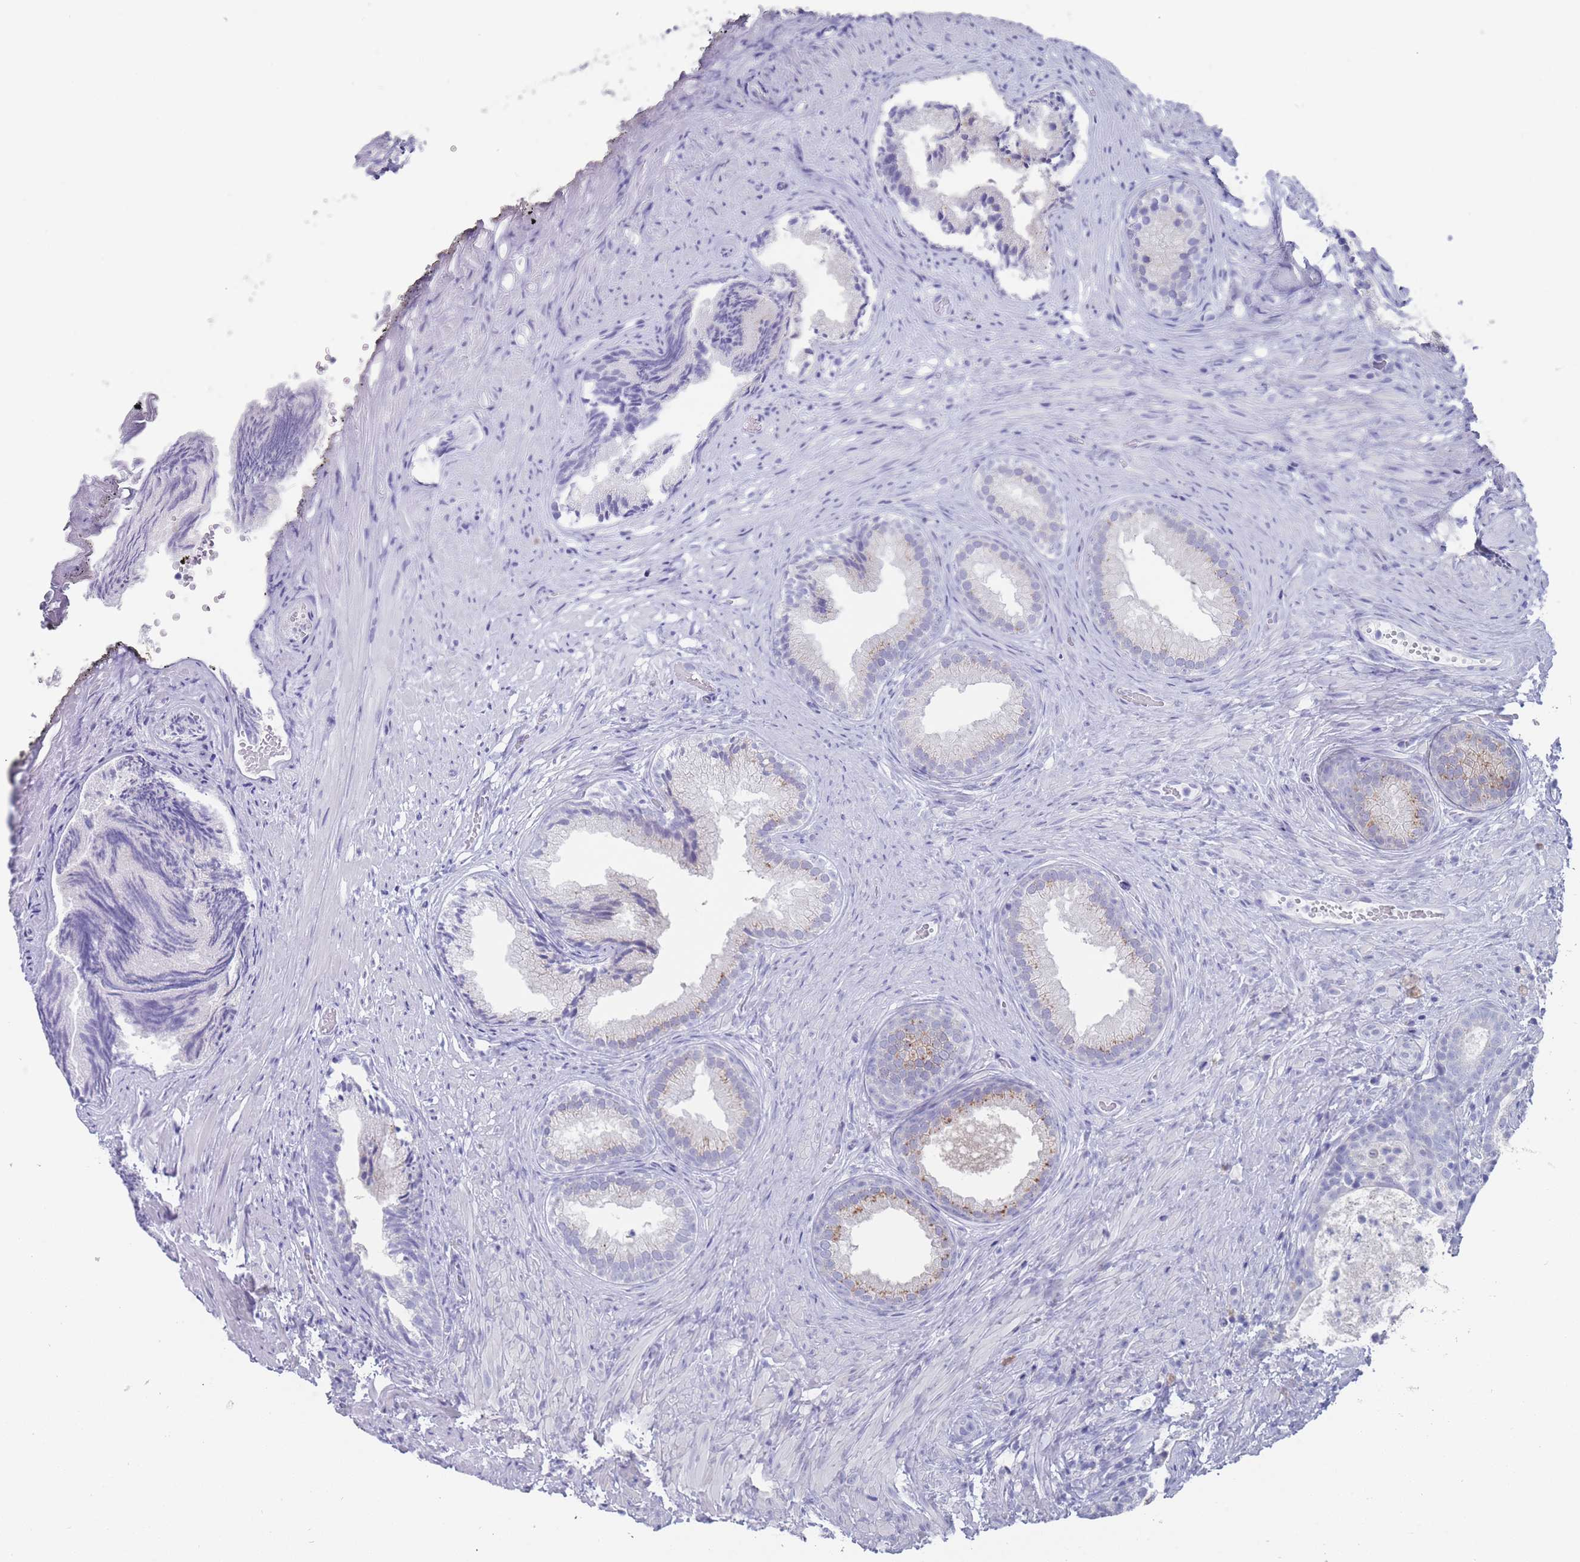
{"staining": {"intensity": "negative", "quantity": "none", "location": "none"}, "tissue": "prostate", "cell_type": "Glandular cells", "image_type": "normal", "snomed": [{"axis": "morphology", "description": "Normal tissue, NOS"}, {"axis": "topography", "description": "Prostate"}], "caption": "Immunohistochemistry (IHC) micrograph of benign prostate: prostate stained with DAB (3,3'-diaminobenzidine) exhibits no significant protein expression in glandular cells. (Brightfield microscopy of DAB (3,3'-diaminobenzidine) immunohistochemistry (IHC) at high magnification).", "gene": "CYP51A1", "patient": {"sex": "male", "age": 76}}